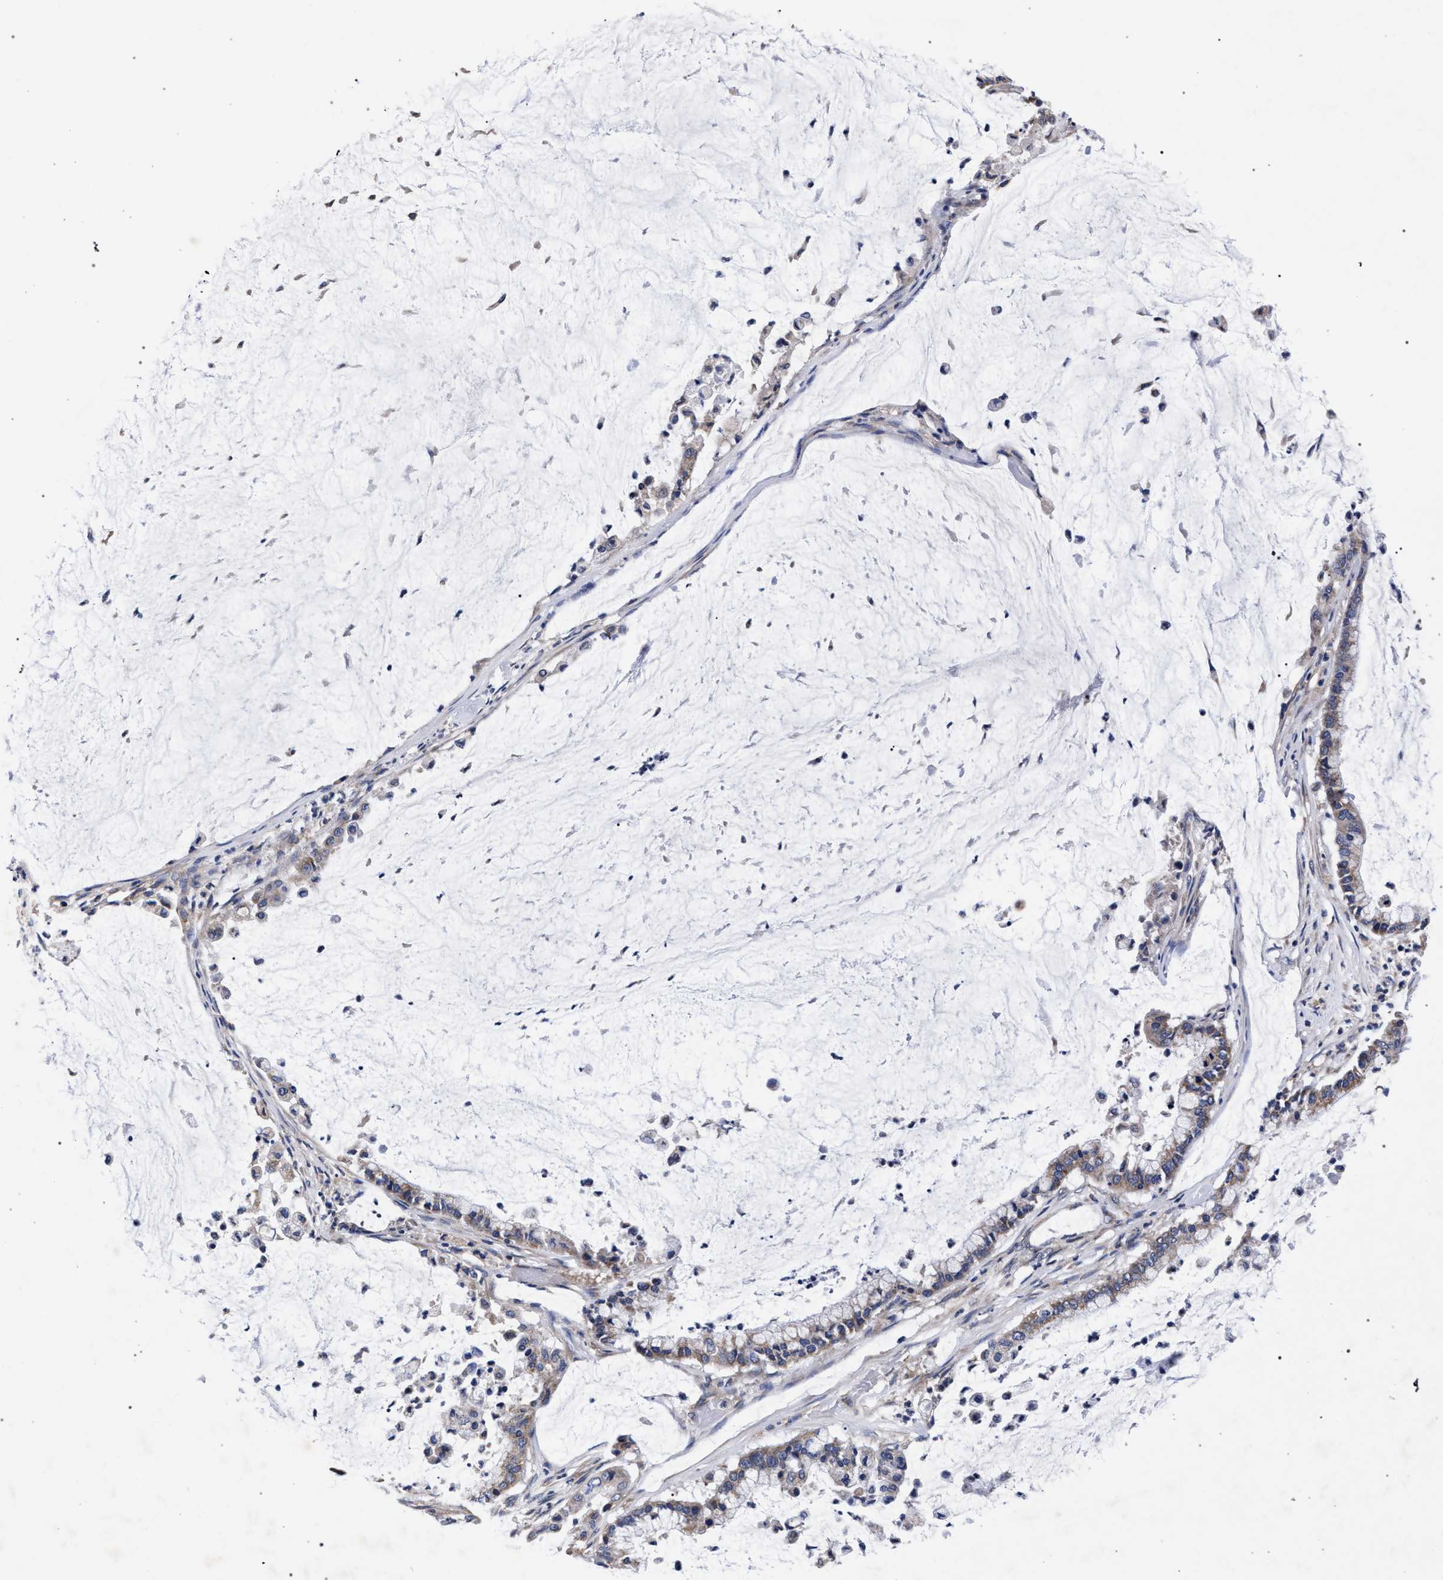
{"staining": {"intensity": "weak", "quantity": "25%-75%", "location": "cytoplasmic/membranous"}, "tissue": "pancreatic cancer", "cell_type": "Tumor cells", "image_type": "cancer", "snomed": [{"axis": "morphology", "description": "Adenocarcinoma, NOS"}, {"axis": "topography", "description": "Pancreas"}], "caption": "IHC of pancreatic cancer displays low levels of weak cytoplasmic/membranous positivity in approximately 25%-75% of tumor cells.", "gene": "CFAP95", "patient": {"sex": "male", "age": 41}}